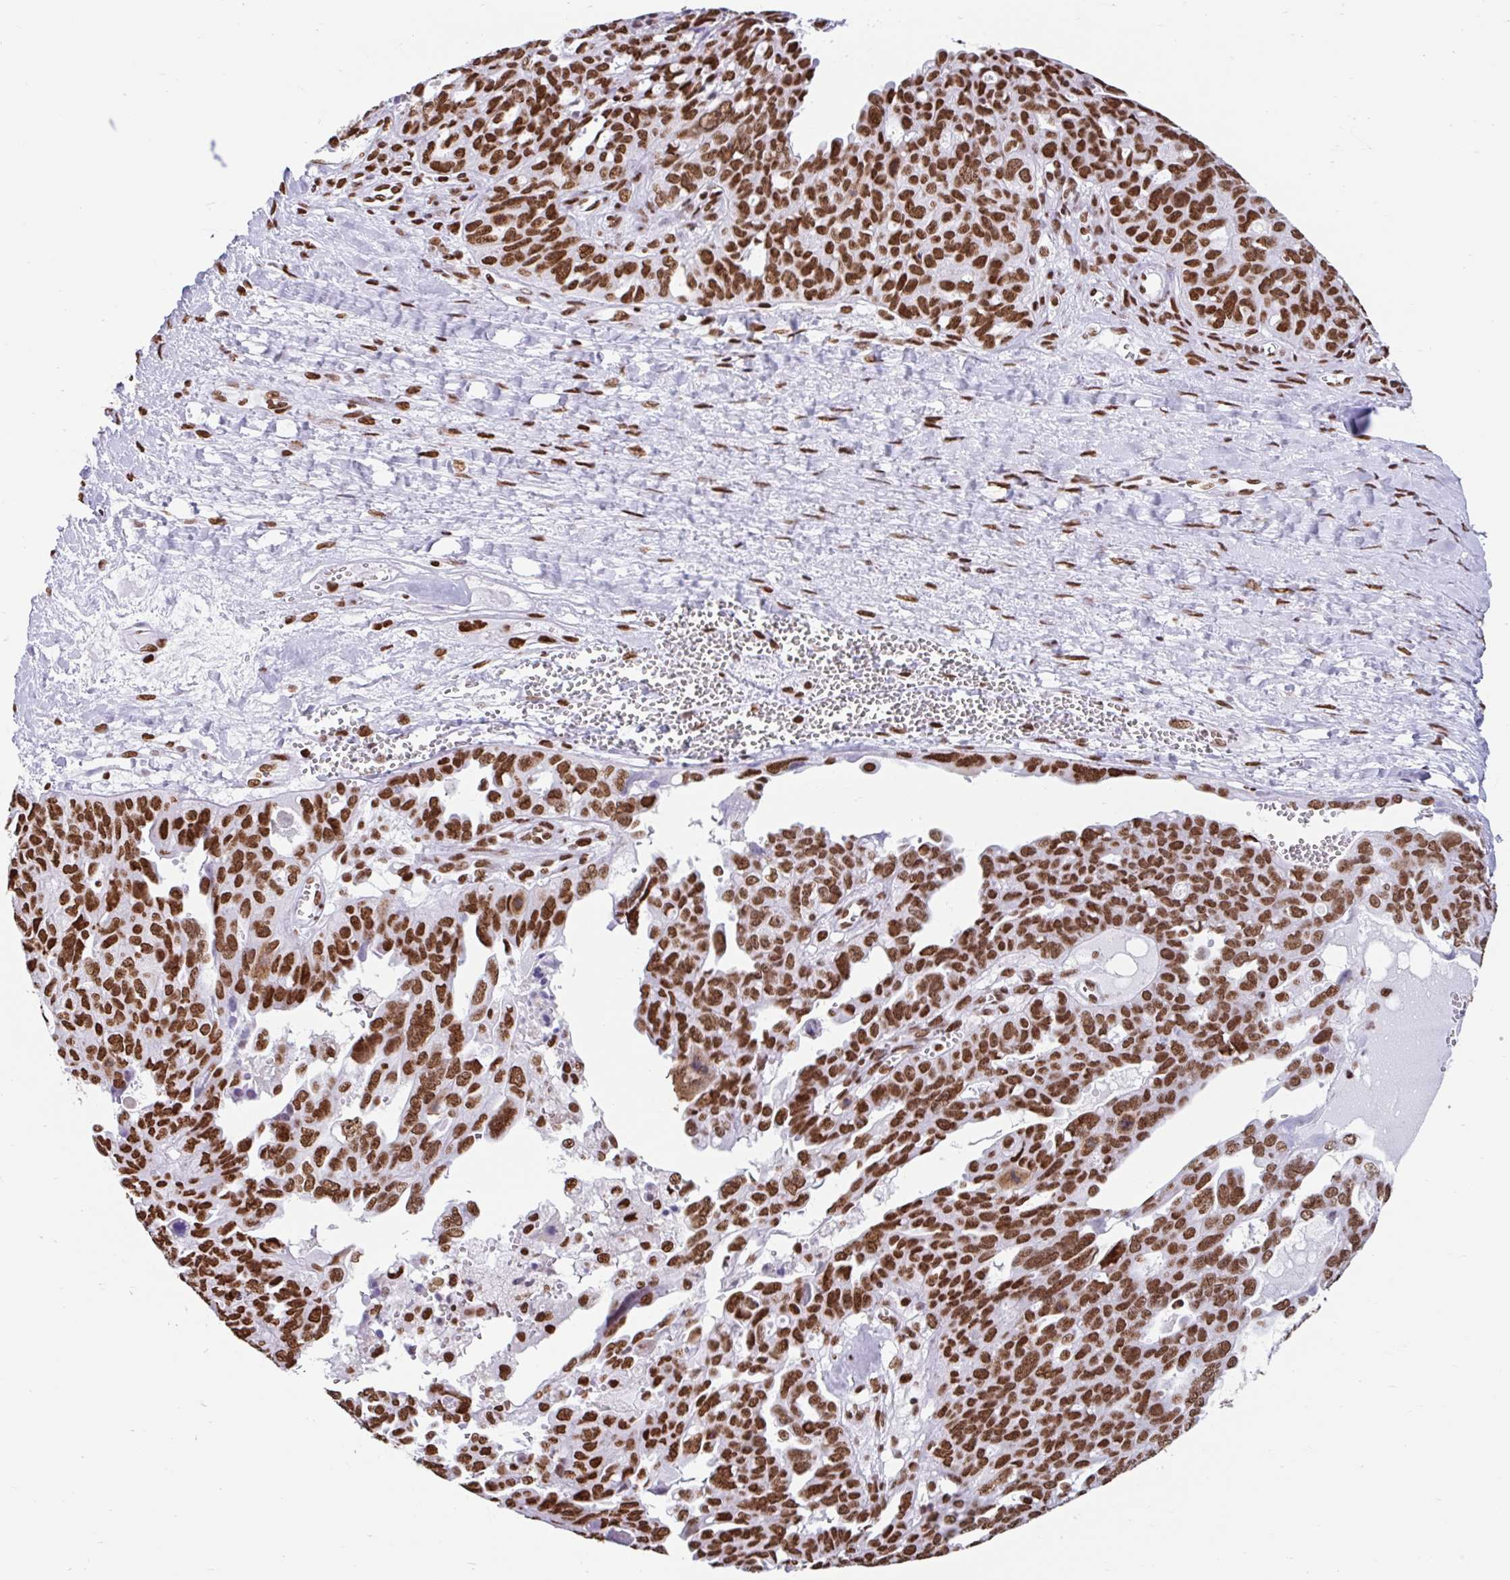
{"staining": {"intensity": "strong", "quantity": ">75%", "location": "nuclear"}, "tissue": "ovarian cancer", "cell_type": "Tumor cells", "image_type": "cancer", "snomed": [{"axis": "morphology", "description": "Carcinoma, endometroid"}, {"axis": "topography", "description": "Ovary"}], "caption": "Endometroid carcinoma (ovarian) stained for a protein (brown) reveals strong nuclear positive expression in about >75% of tumor cells.", "gene": "KHDRBS1", "patient": {"sex": "female", "age": 70}}